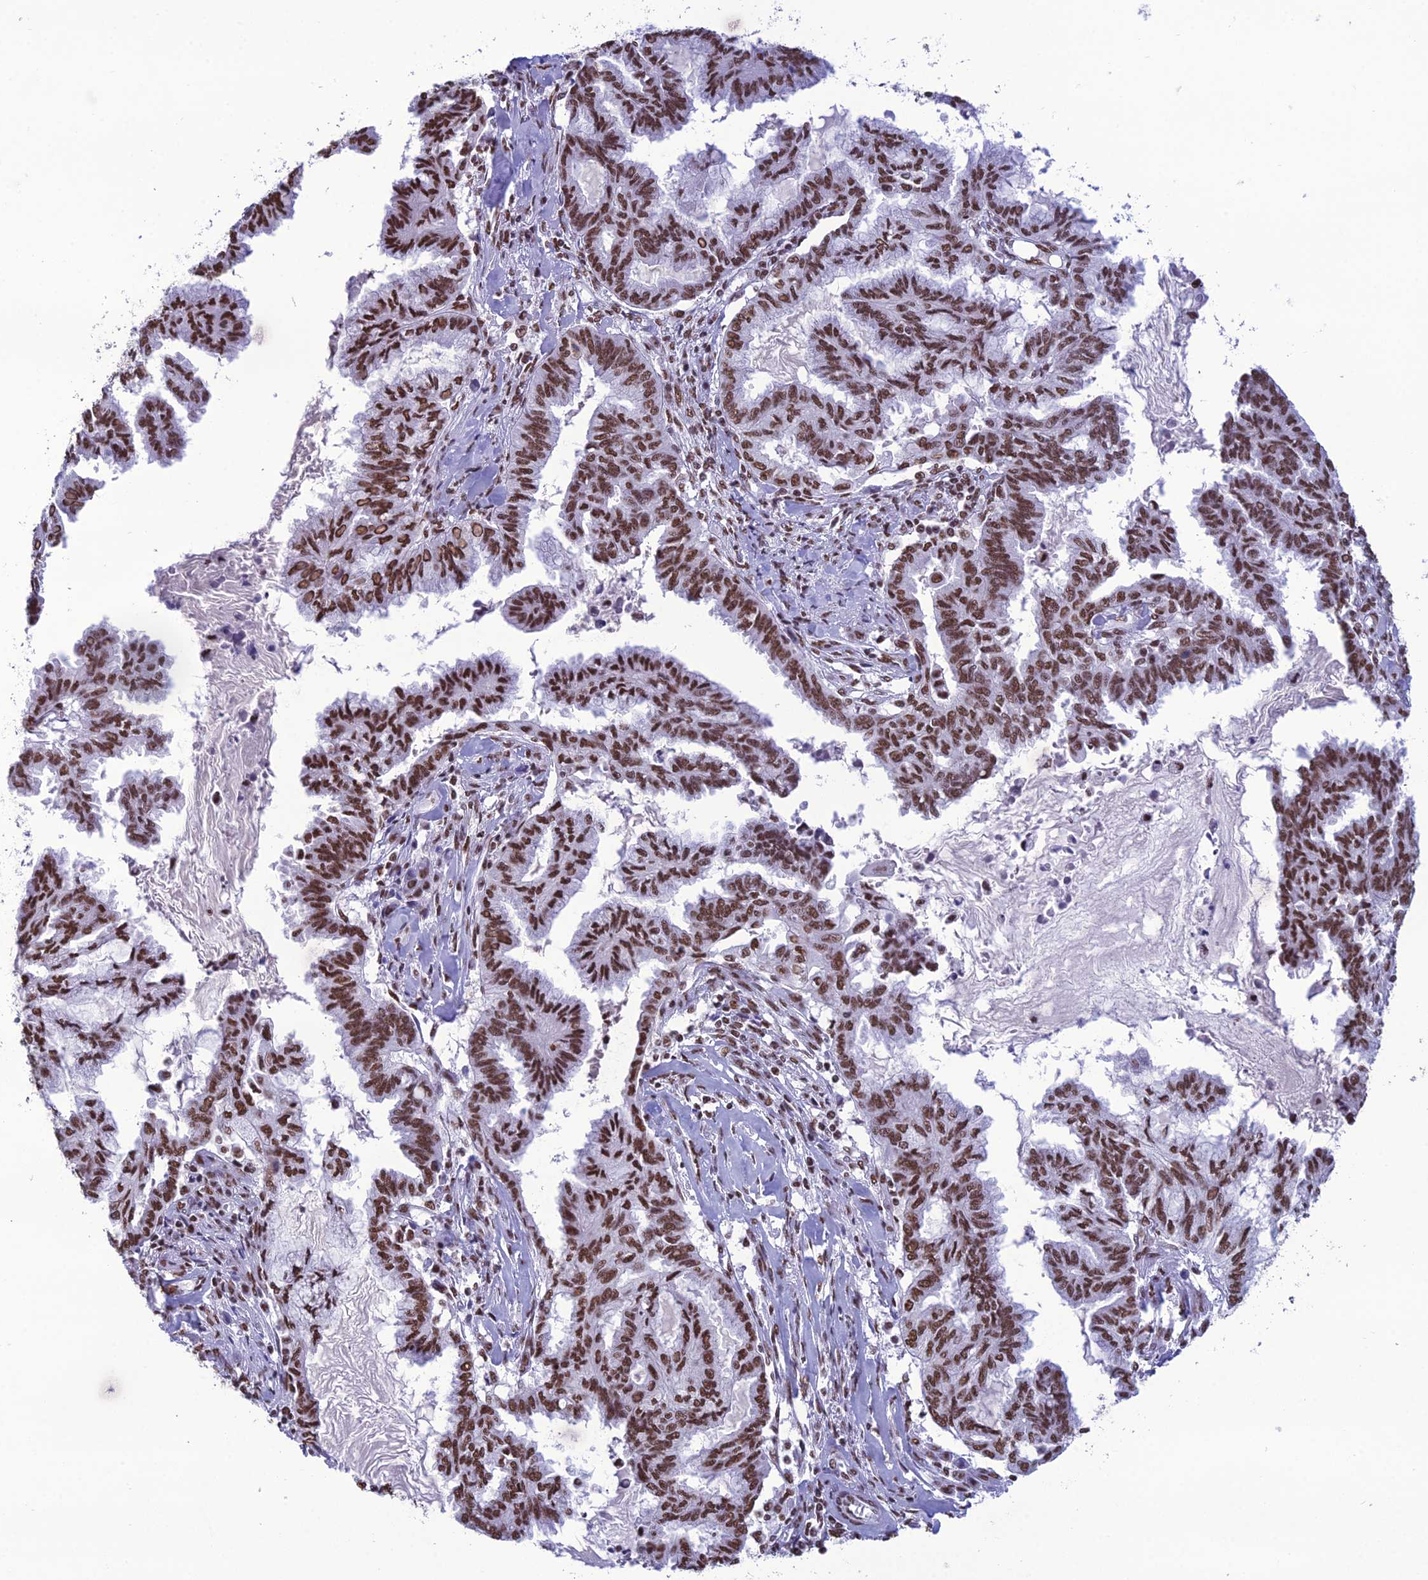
{"staining": {"intensity": "strong", "quantity": ">75%", "location": "nuclear"}, "tissue": "endometrial cancer", "cell_type": "Tumor cells", "image_type": "cancer", "snomed": [{"axis": "morphology", "description": "Adenocarcinoma, NOS"}, {"axis": "topography", "description": "Endometrium"}], "caption": "Immunohistochemistry (IHC) micrograph of endometrial adenocarcinoma stained for a protein (brown), which exhibits high levels of strong nuclear expression in approximately >75% of tumor cells.", "gene": "PRAMEF12", "patient": {"sex": "female", "age": 86}}